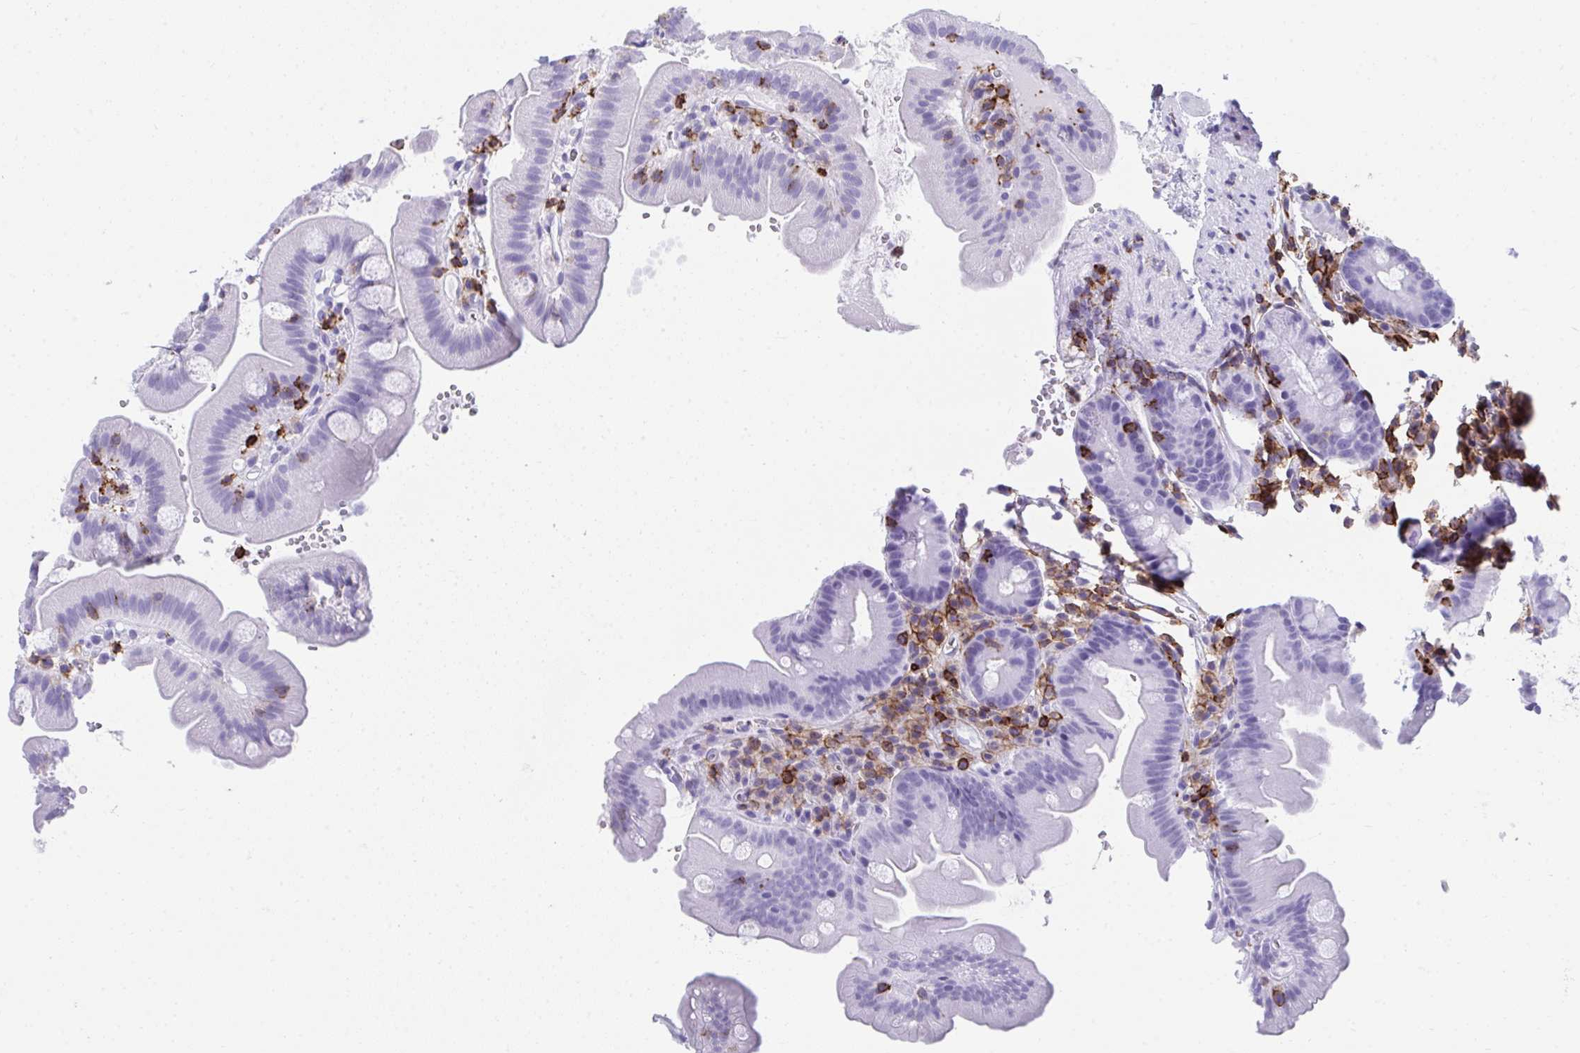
{"staining": {"intensity": "negative", "quantity": "none", "location": "none"}, "tissue": "small intestine", "cell_type": "Glandular cells", "image_type": "normal", "snomed": [{"axis": "morphology", "description": "Normal tissue, NOS"}, {"axis": "topography", "description": "Small intestine"}], "caption": "There is no significant staining in glandular cells of small intestine. (Stains: DAB (3,3'-diaminobenzidine) immunohistochemistry with hematoxylin counter stain, Microscopy: brightfield microscopy at high magnification).", "gene": "SPN", "patient": {"sex": "female", "age": 68}}